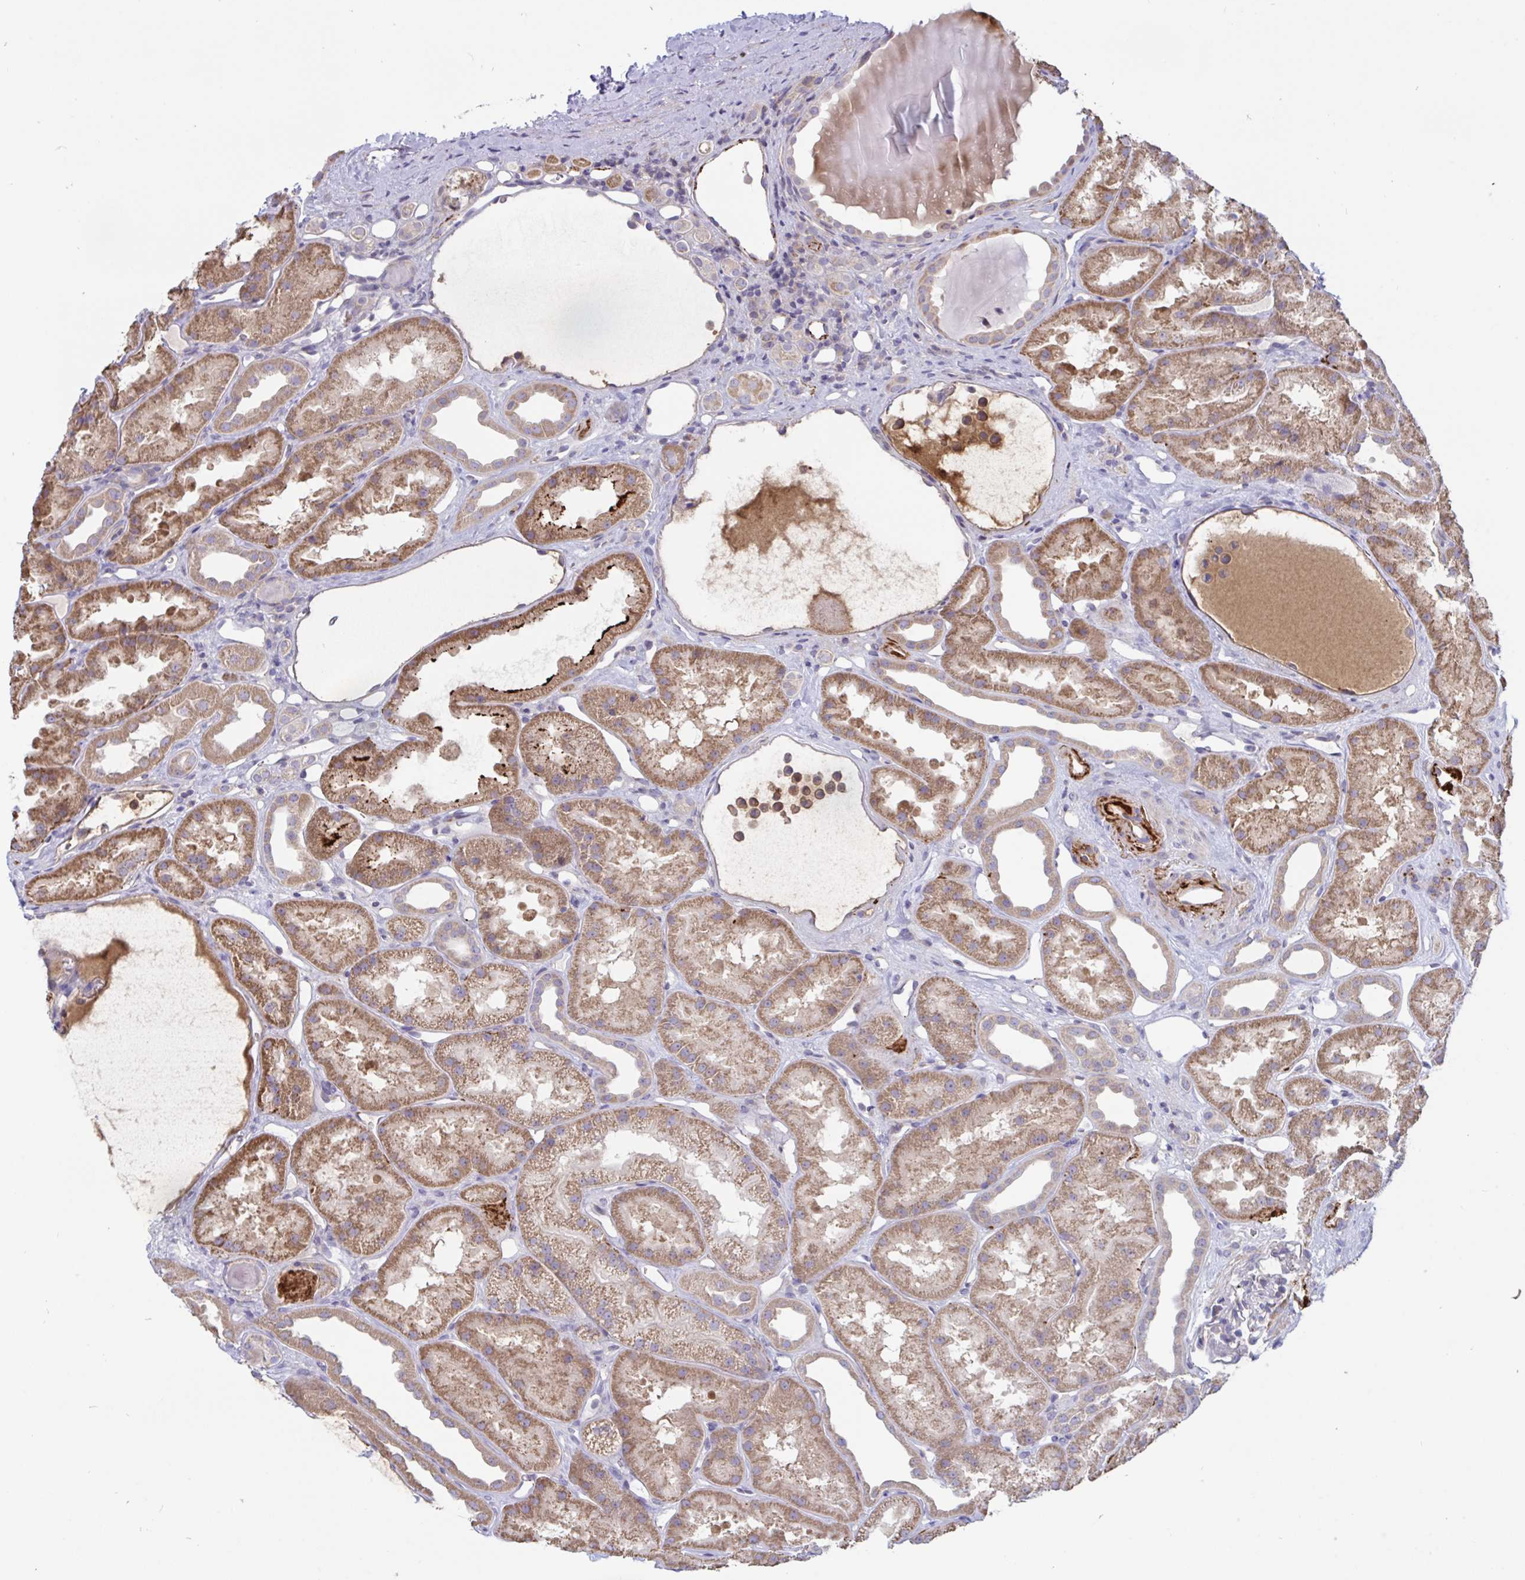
{"staining": {"intensity": "negative", "quantity": "none", "location": "none"}, "tissue": "kidney", "cell_type": "Cells in glomeruli", "image_type": "normal", "snomed": [{"axis": "morphology", "description": "Normal tissue, NOS"}, {"axis": "topography", "description": "Kidney"}], "caption": "This is an IHC image of normal human kidney. There is no staining in cells in glomeruli.", "gene": "IL37", "patient": {"sex": "male", "age": 61}}